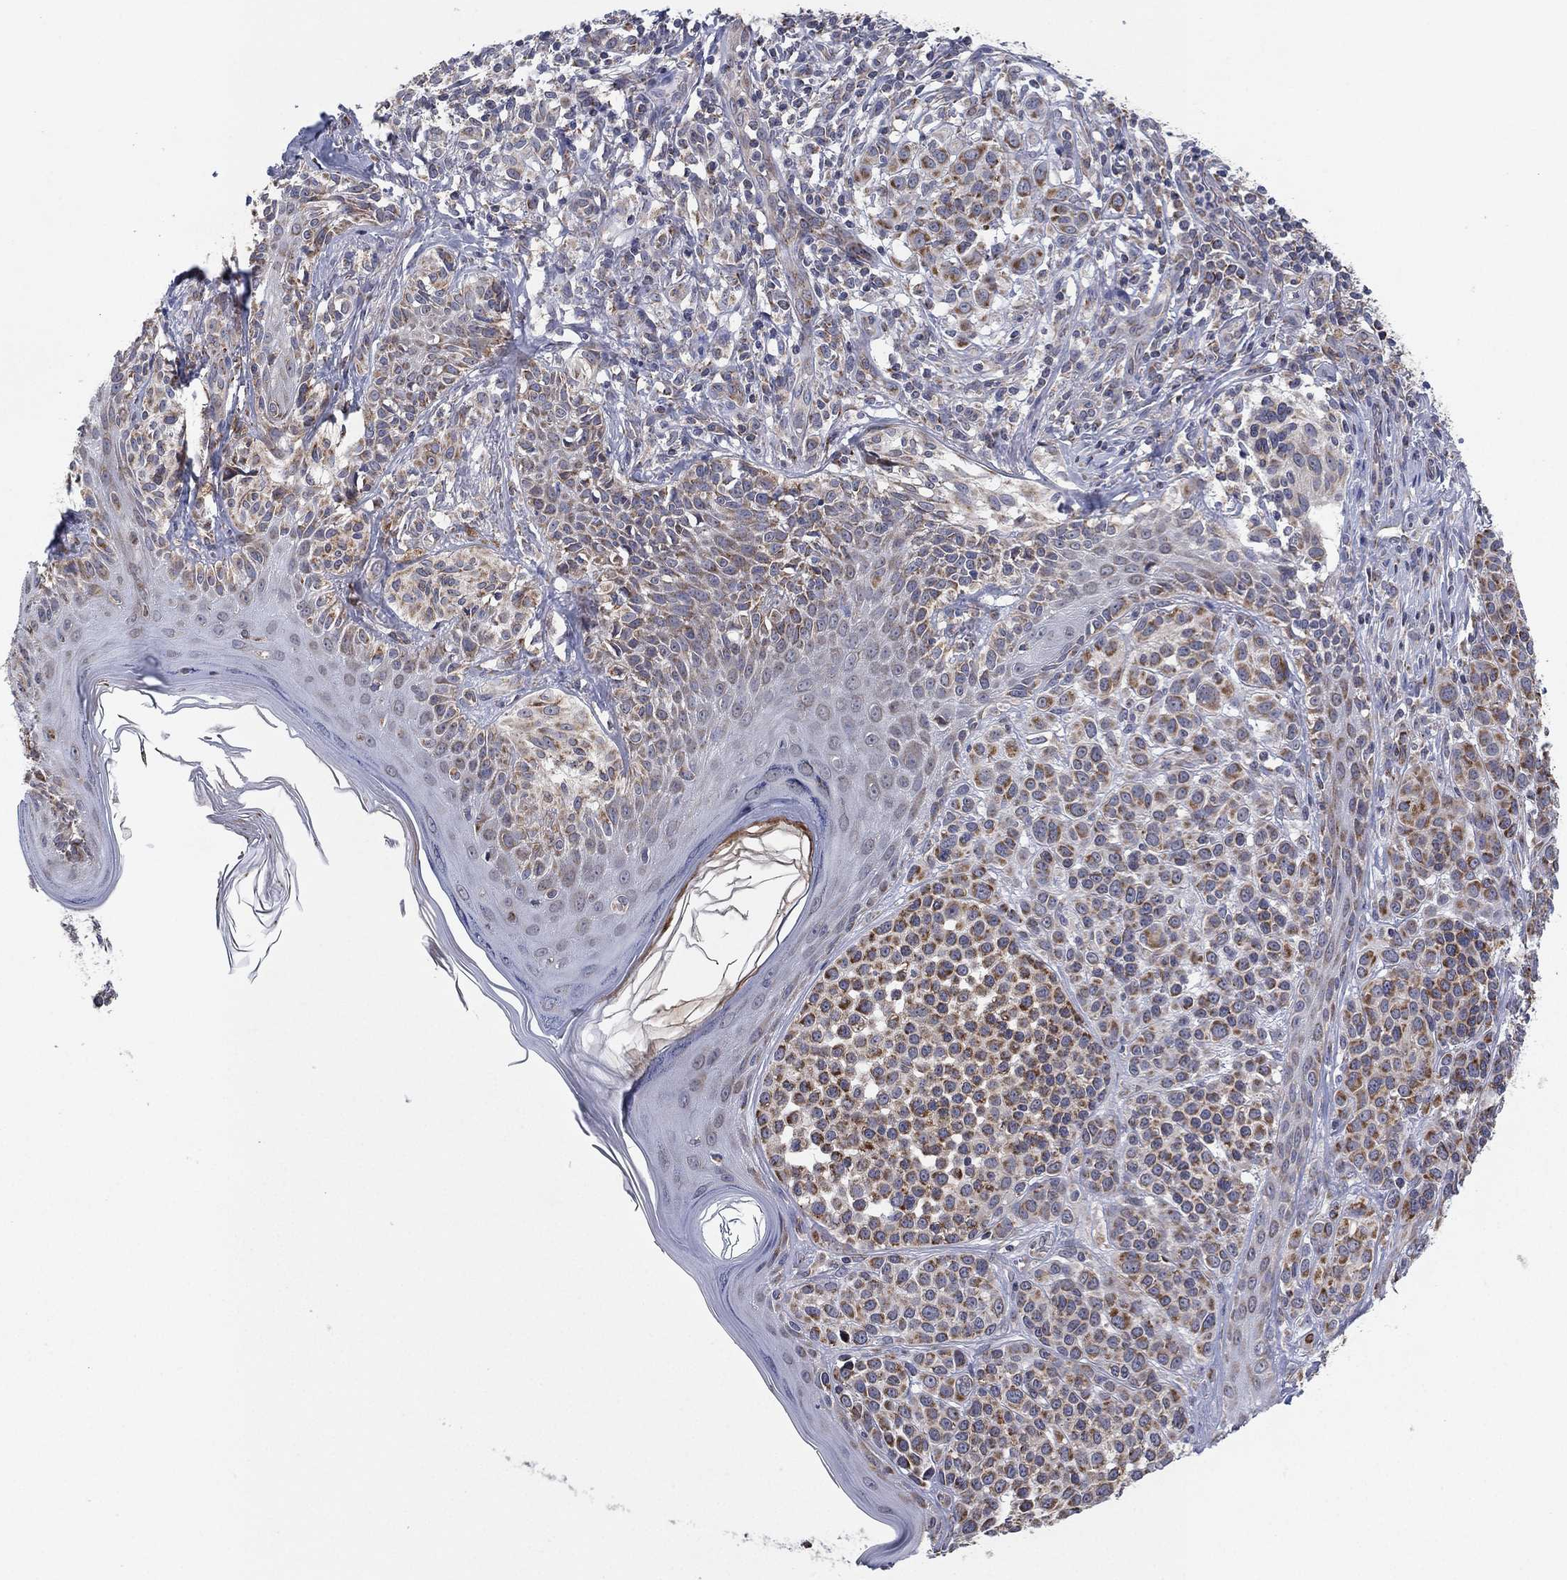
{"staining": {"intensity": "strong", "quantity": ">75%", "location": "cytoplasmic/membranous"}, "tissue": "melanoma", "cell_type": "Tumor cells", "image_type": "cancer", "snomed": [{"axis": "morphology", "description": "Malignant melanoma, NOS"}, {"axis": "topography", "description": "Skin"}], "caption": "An IHC image of tumor tissue is shown. Protein staining in brown shows strong cytoplasmic/membranous positivity in melanoma within tumor cells.", "gene": "PSMG4", "patient": {"sex": "male", "age": 79}}